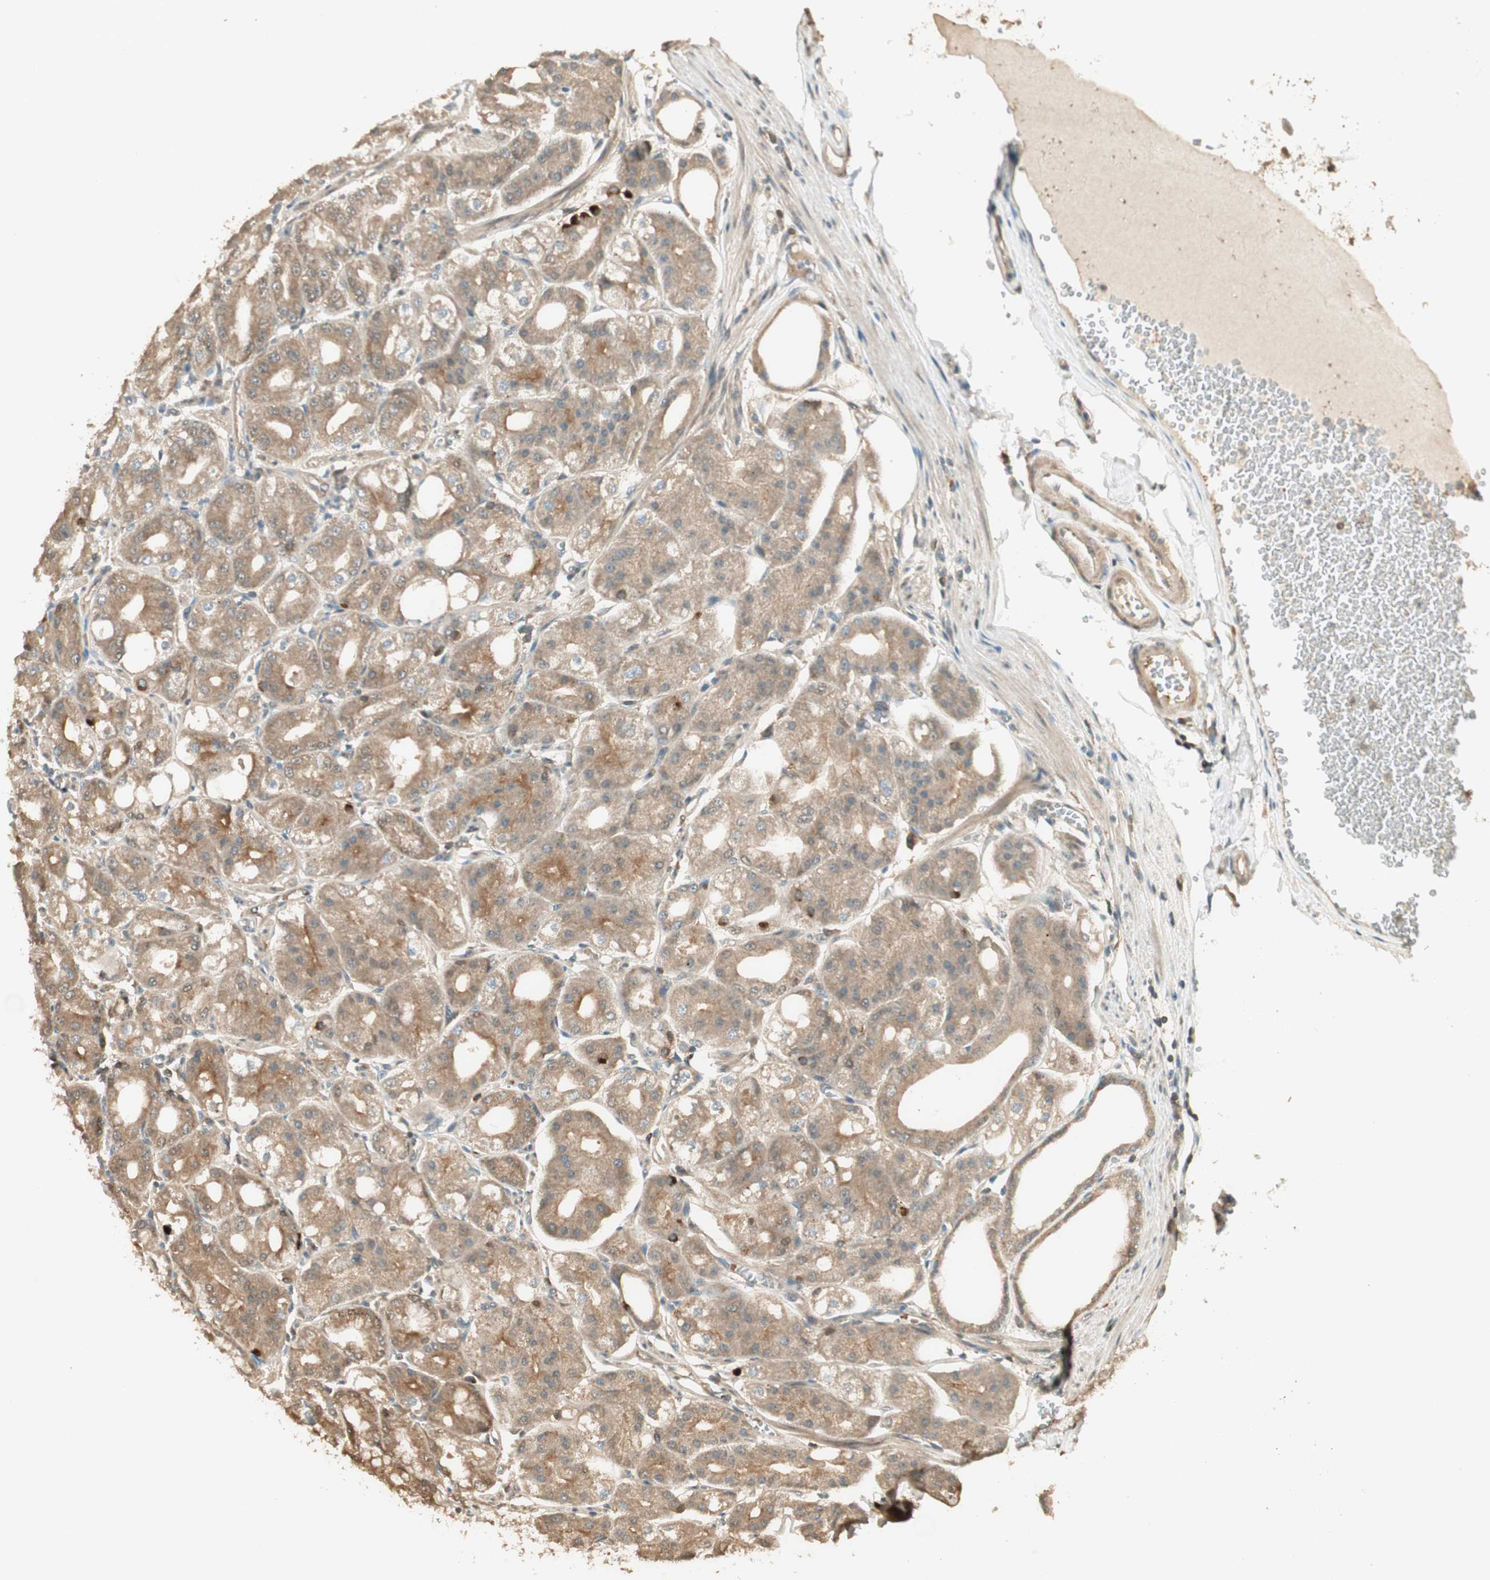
{"staining": {"intensity": "moderate", "quantity": ">75%", "location": "cytoplasmic/membranous"}, "tissue": "stomach", "cell_type": "Glandular cells", "image_type": "normal", "snomed": [{"axis": "morphology", "description": "Normal tissue, NOS"}, {"axis": "topography", "description": "Stomach, lower"}], "caption": "Immunohistochemistry (IHC) (DAB (3,3'-diaminobenzidine)) staining of unremarkable stomach demonstrates moderate cytoplasmic/membranous protein positivity in about >75% of glandular cells.", "gene": "CNOT4", "patient": {"sex": "male", "age": 71}}